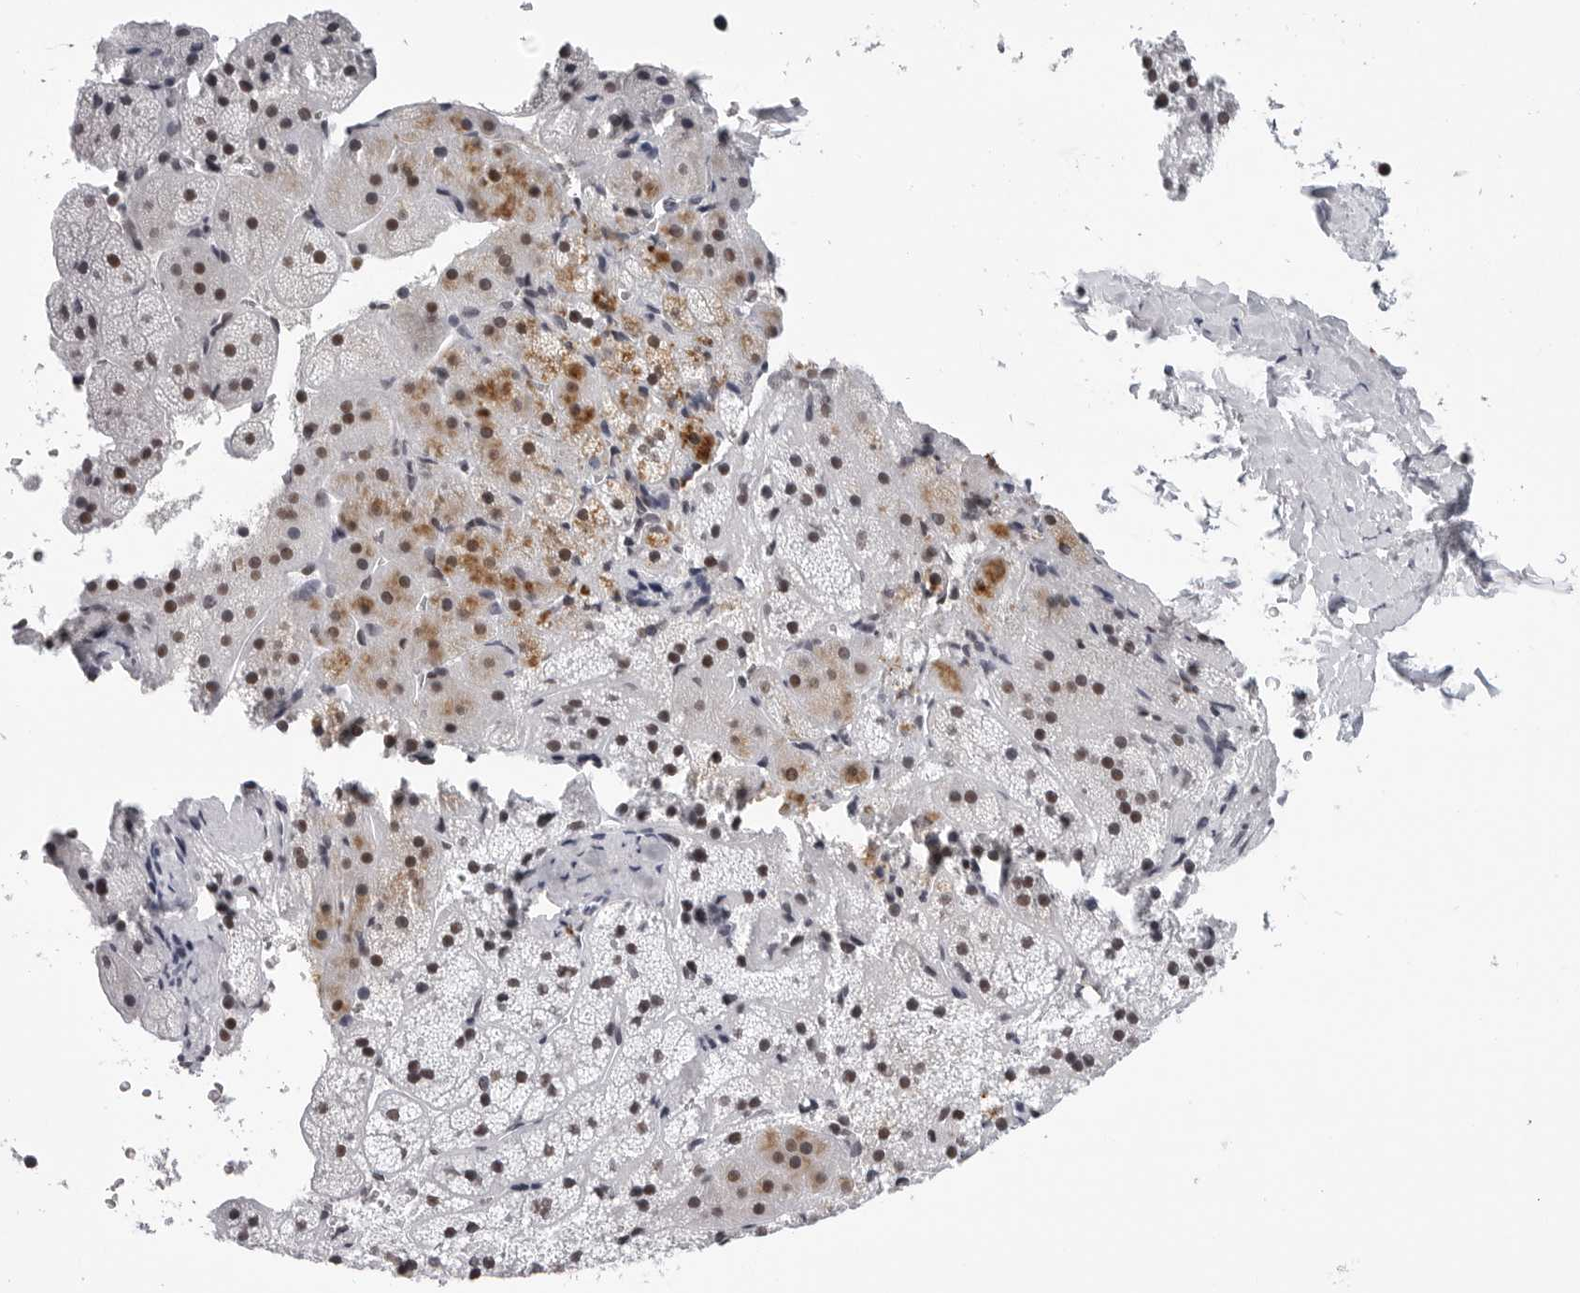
{"staining": {"intensity": "moderate", "quantity": ">75%", "location": "nuclear"}, "tissue": "adrenal gland", "cell_type": "Glandular cells", "image_type": "normal", "snomed": [{"axis": "morphology", "description": "Normal tissue, NOS"}, {"axis": "topography", "description": "Adrenal gland"}], "caption": "The photomicrograph exhibits immunohistochemical staining of benign adrenal gland. There is moderate nuclear positivity is present in approximately >75% of glandular cells.", "gene": "SF3B4", "patient": {"sex": "female", "age": 44}}